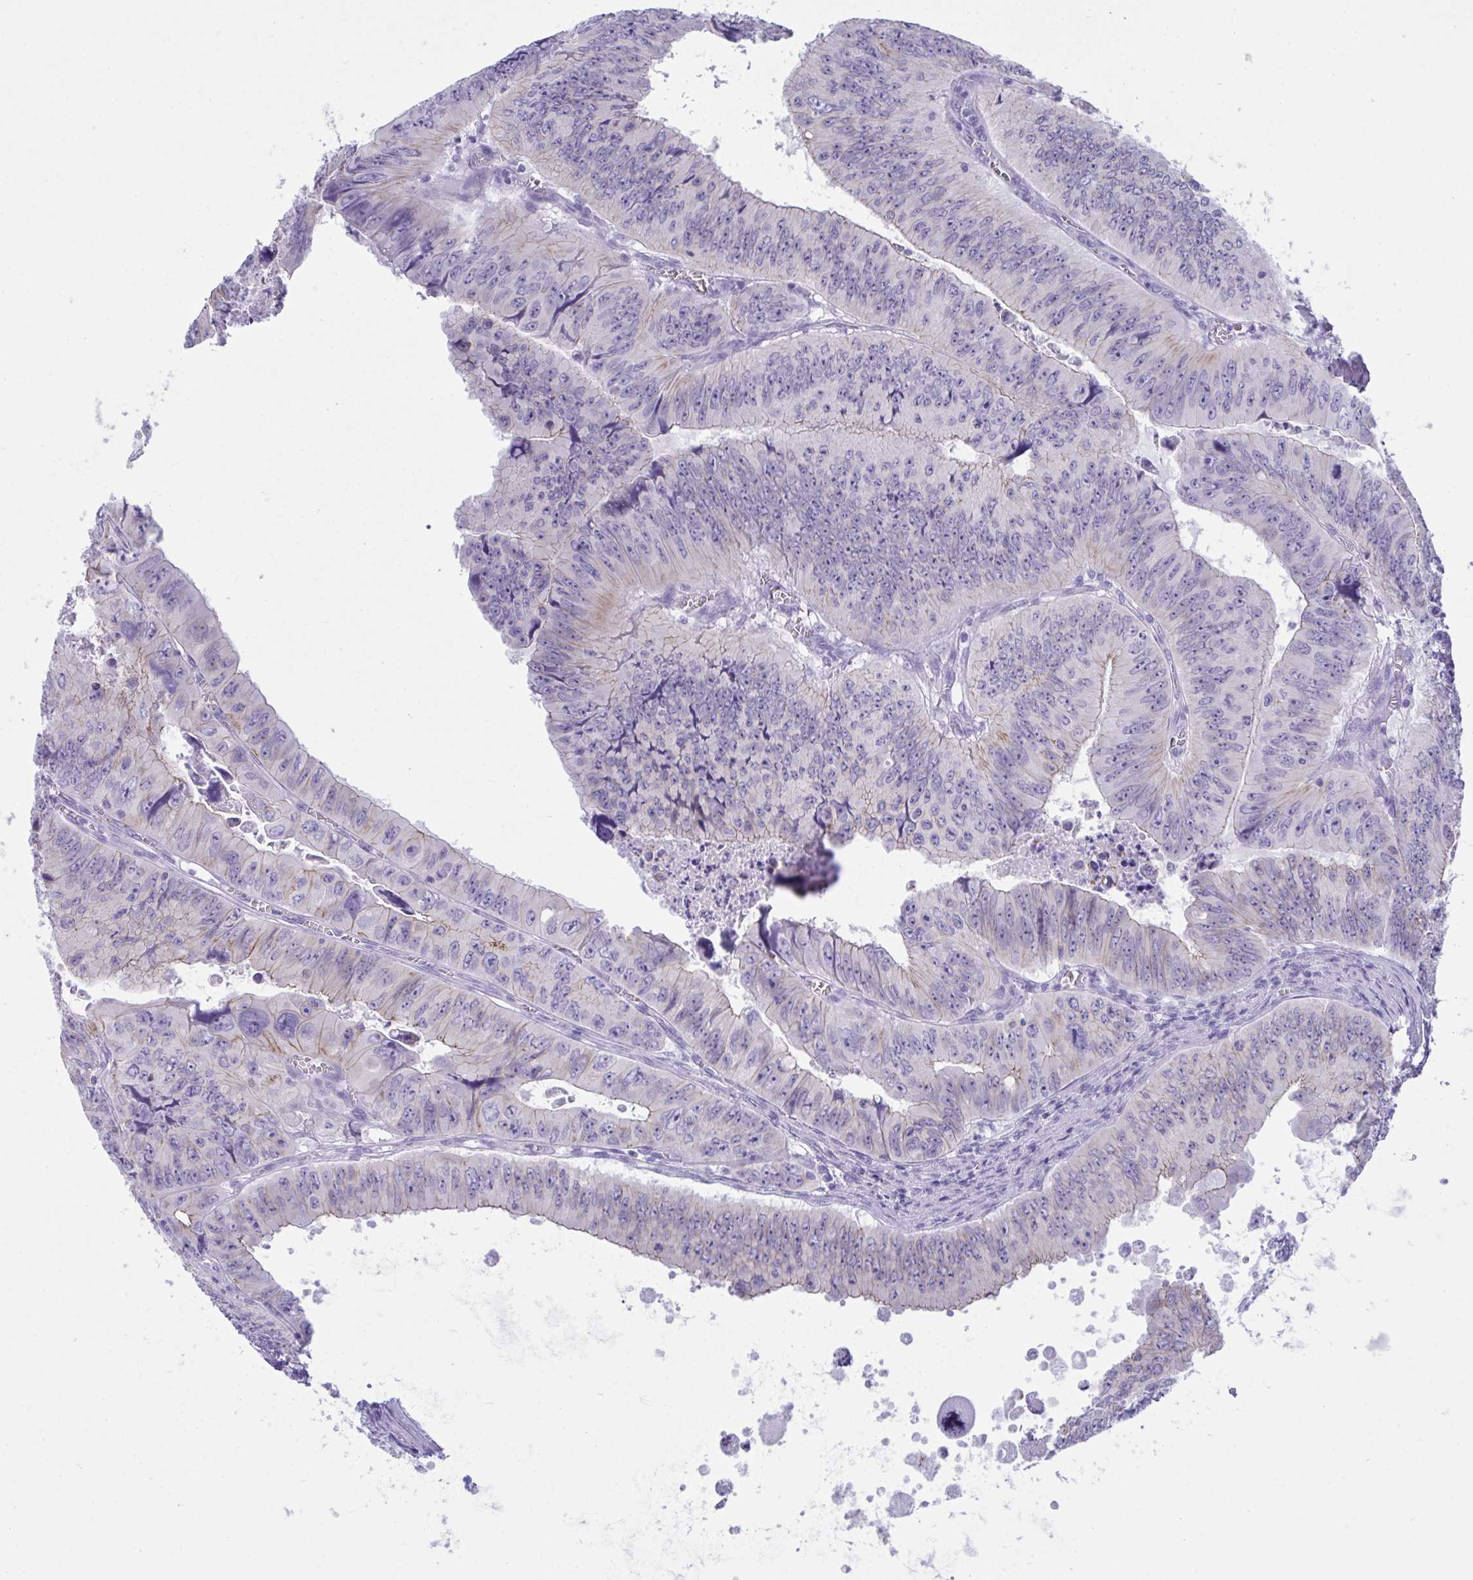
{"staining": {"intensity": "negative", "quantity": "none", "location": "none"}, "tissue": "colorectal cancer", "cell_type": "Tumor cells", "image_type": "cancer", "snomed": [{"axis": "morphology", "description": "Adenocarcinoma, NOS"}, {"axis": "topography", "description": "Colon"}], "caption": "Immunohistochemistry (IHC) of human colorectal cancer (adenocarcinoma) reveals no staining in tumor cells.", "gene": "GLB1L2", "patient": {"sex": "female", "age": 84}}